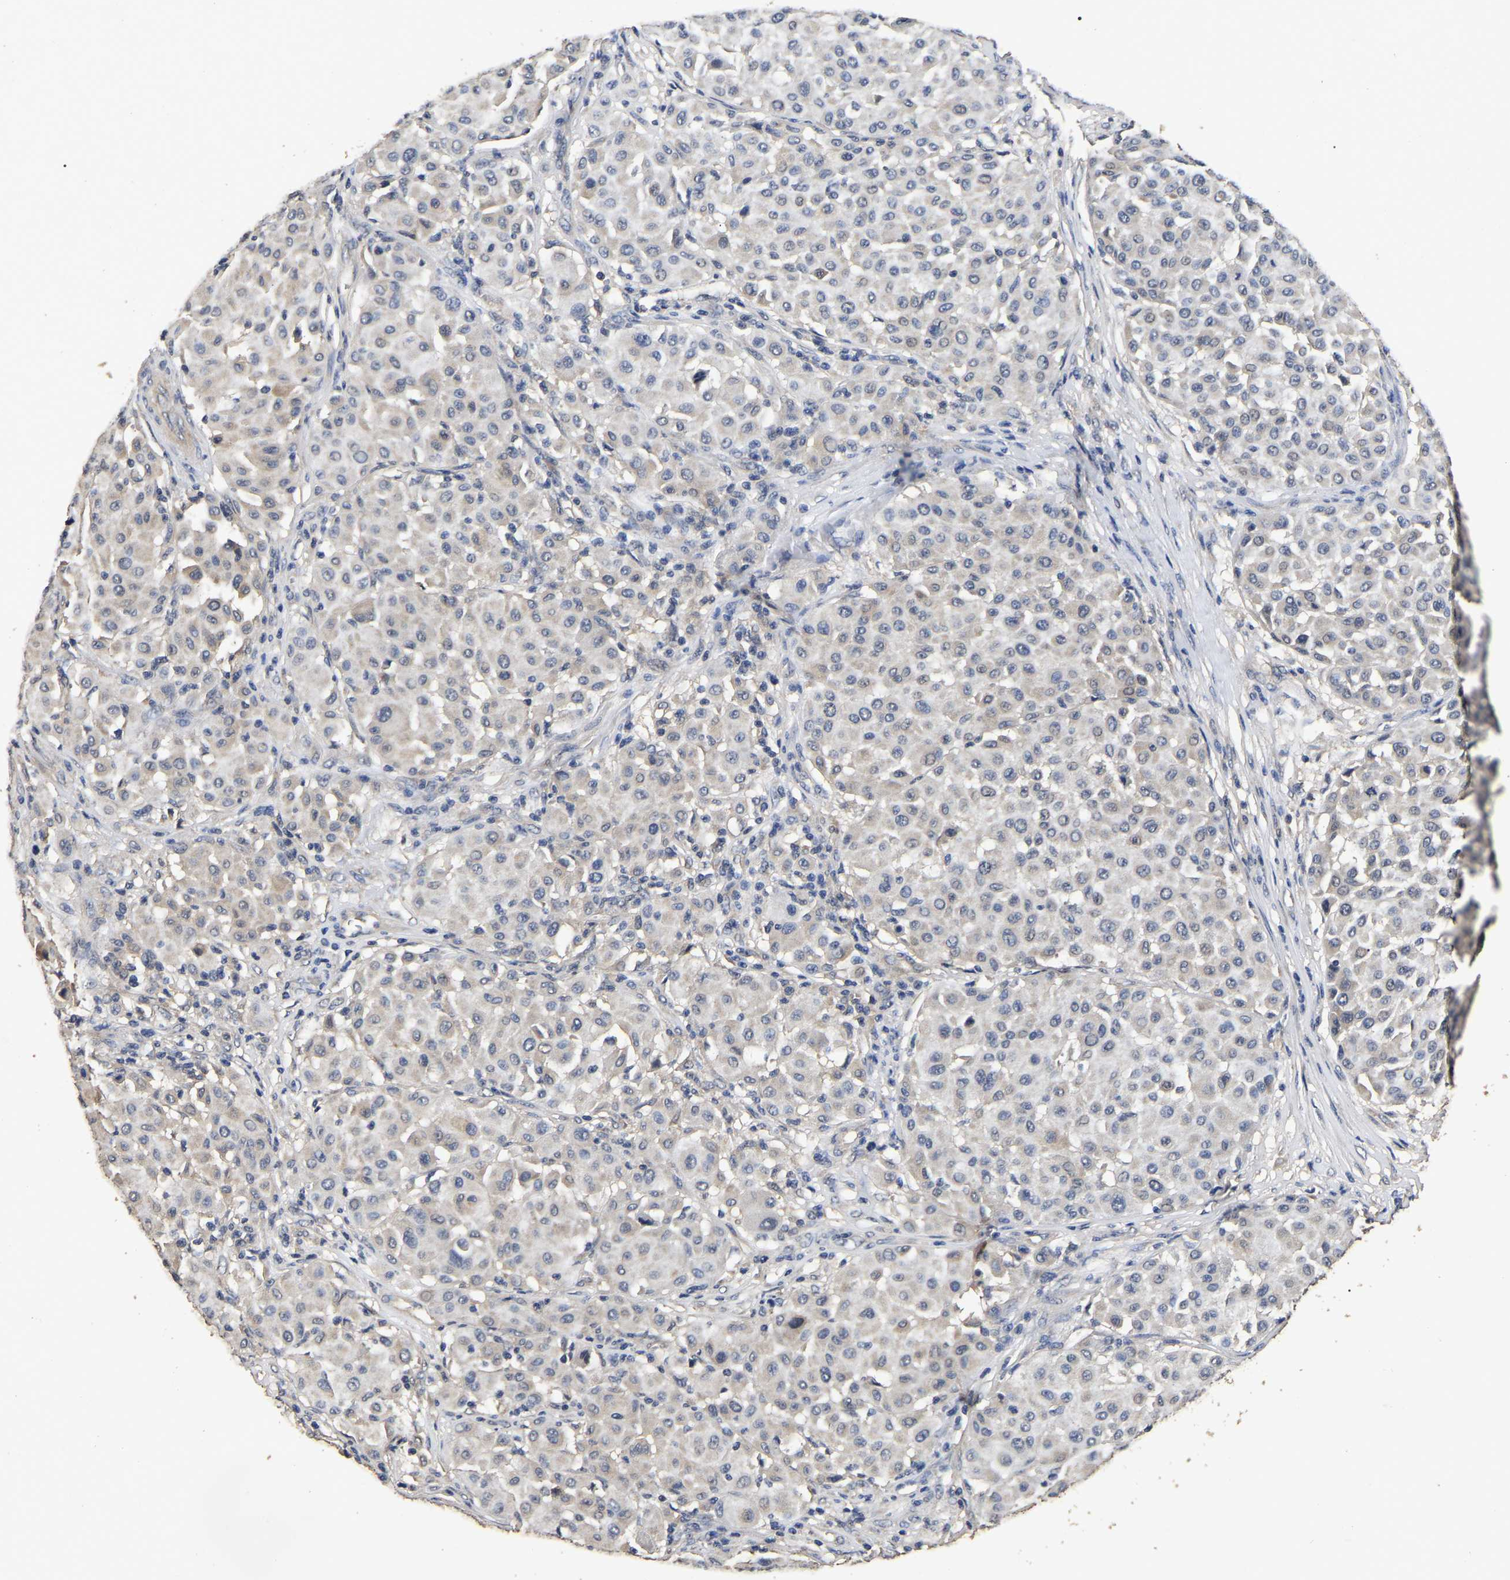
{"staining": {"intensity": "weak", "quantity": "25%-75%", "location": "cytoplasmic/membranous"}, "tissue": "melanoma", "cell_type": "Tumor cells", "image_type": "cancer", "snomed": [{"axis": "morphology", "description": "Malignant melanoma, Metastatic site"}, {"axis": "topography", "description": "Soft tissue"}], "caption": "Human malignant melanoma (metastatic site) stained with a protein marker displays weak staining in tumor cells.", "gene": "STK32C", "patient": {"sex": "male", "age": 41}}